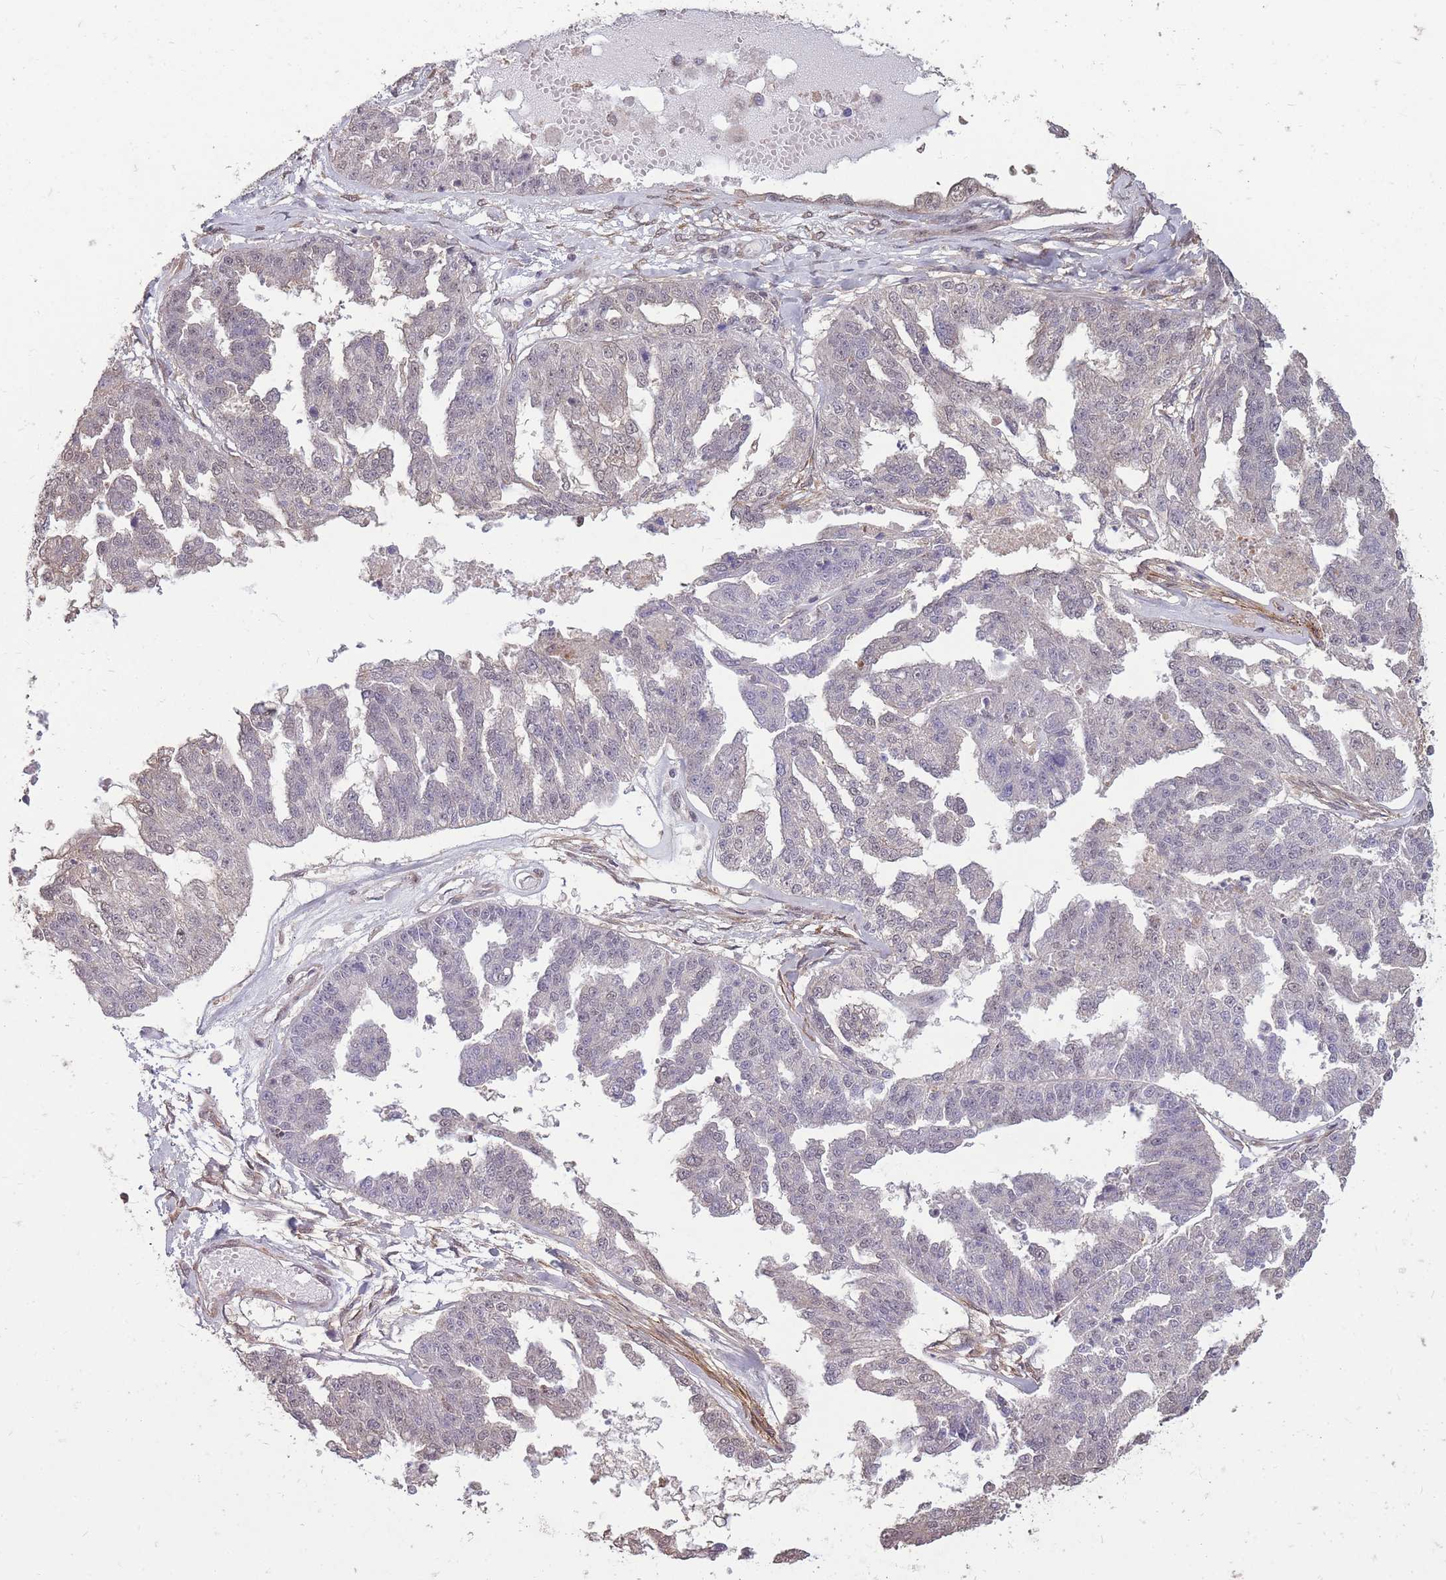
{"staining": {"intensity": "negative", "quantity": "none", "location": "none"}, "tissue": "ovarian cancer", "cell_type": "Tumor cells", "image_type": "cancer", "snomed": [{"axis": "morphology", "description": "Cystadenocarcinoma, serous, NOS"}, {"axis": "topography", "description": "Ovary"}], "caption": "Immunohistochemistry (IHC) histopathology image of human serous cystadenocarcinoma (ovarian) stained for a protein (brown), which shows no expression in tumor cells.", "gene": "DYNC1LI2", "patient": {"sex": "female", "age": 58}}